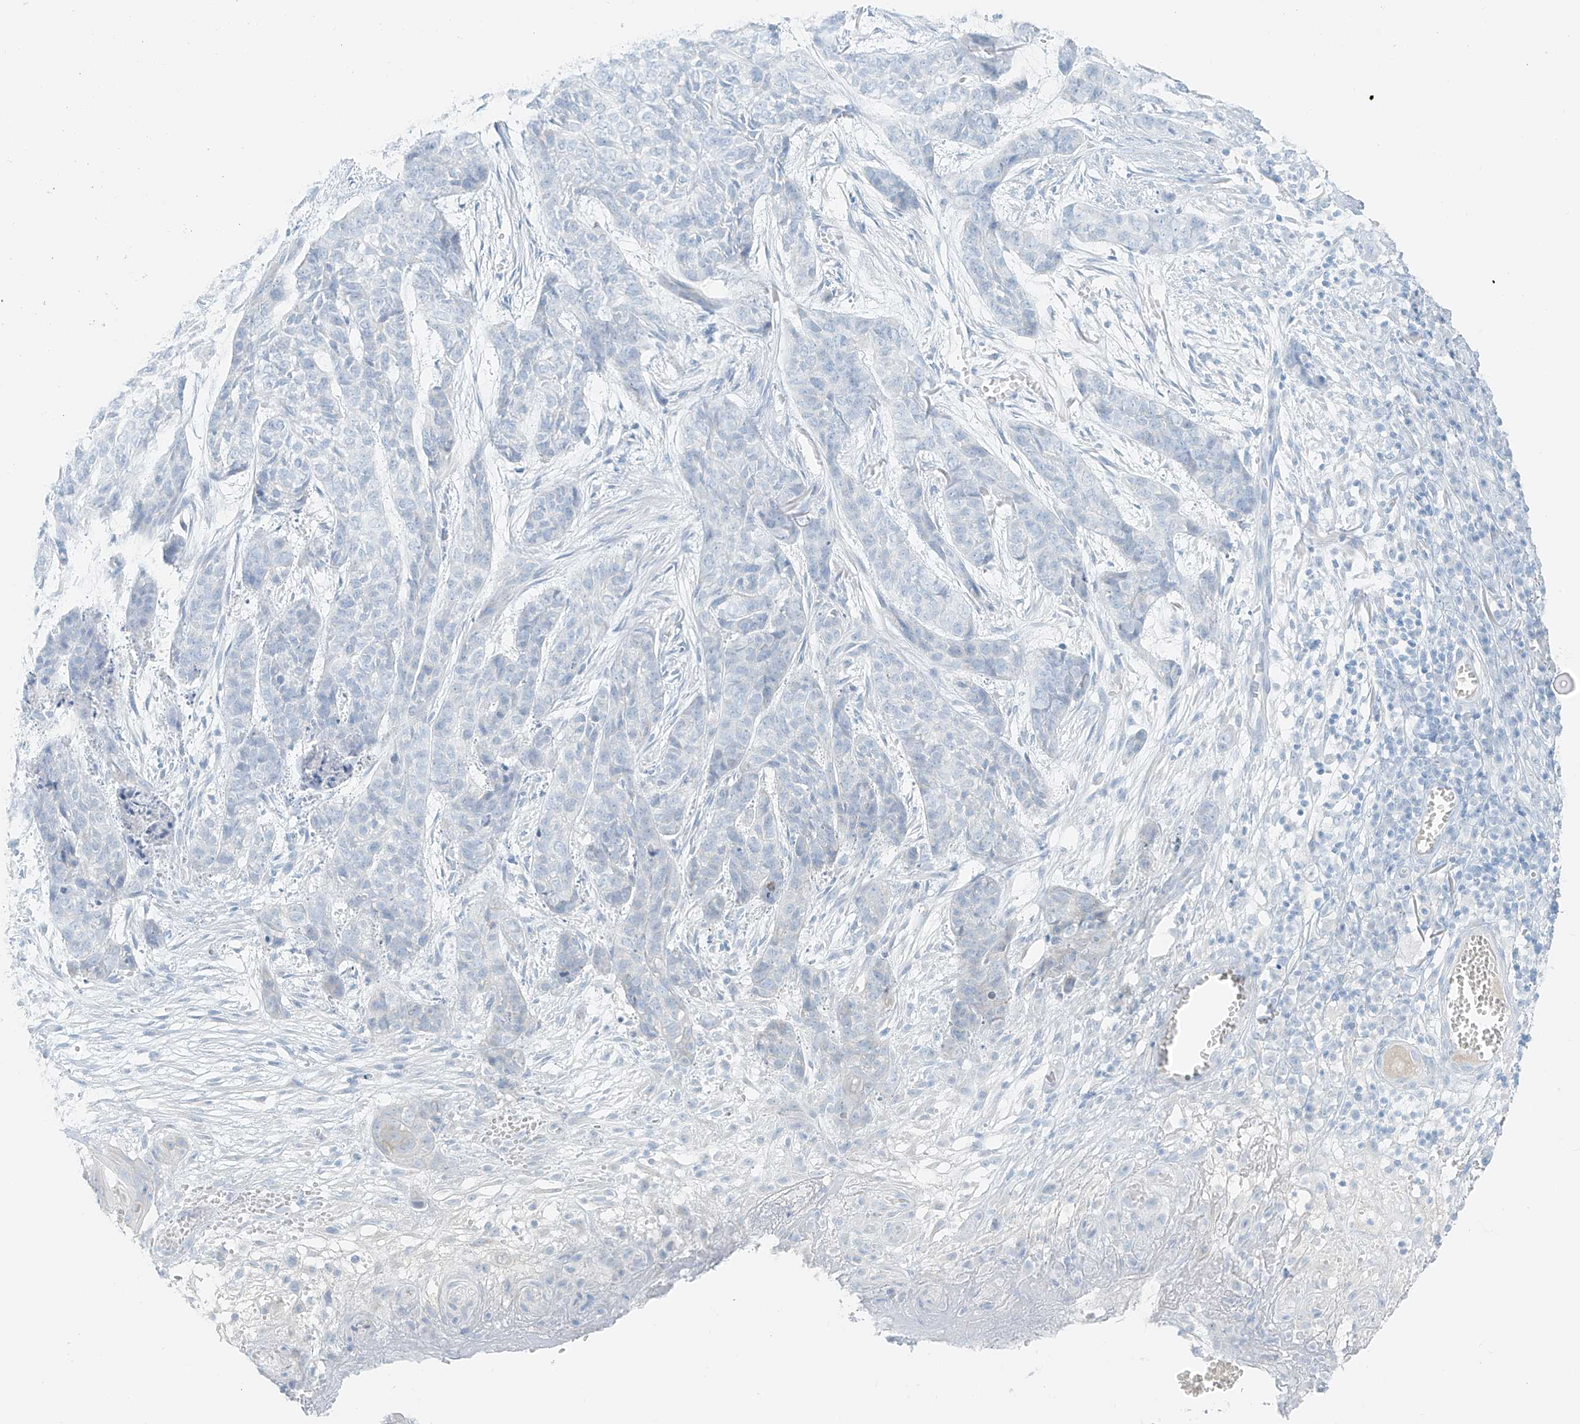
{"staining": {"intensity": "negative", "quantity": "none", "location": "none"}, "tissue": "skin cancer", "cell_type": "Tumor cells", "image_type": "cancer", "snomed": [{"axis": "morphology", "description": "Basal cell carcinoma"}, {"axis": "topography", "description": "Skin"}], "caption": "Skin basal cell carcinoma was stained to show a protein in brown. There is no significant positivity in tumor cells.", "gene": "FSTL1", "patient": {"sex": "female", "age": 64}}